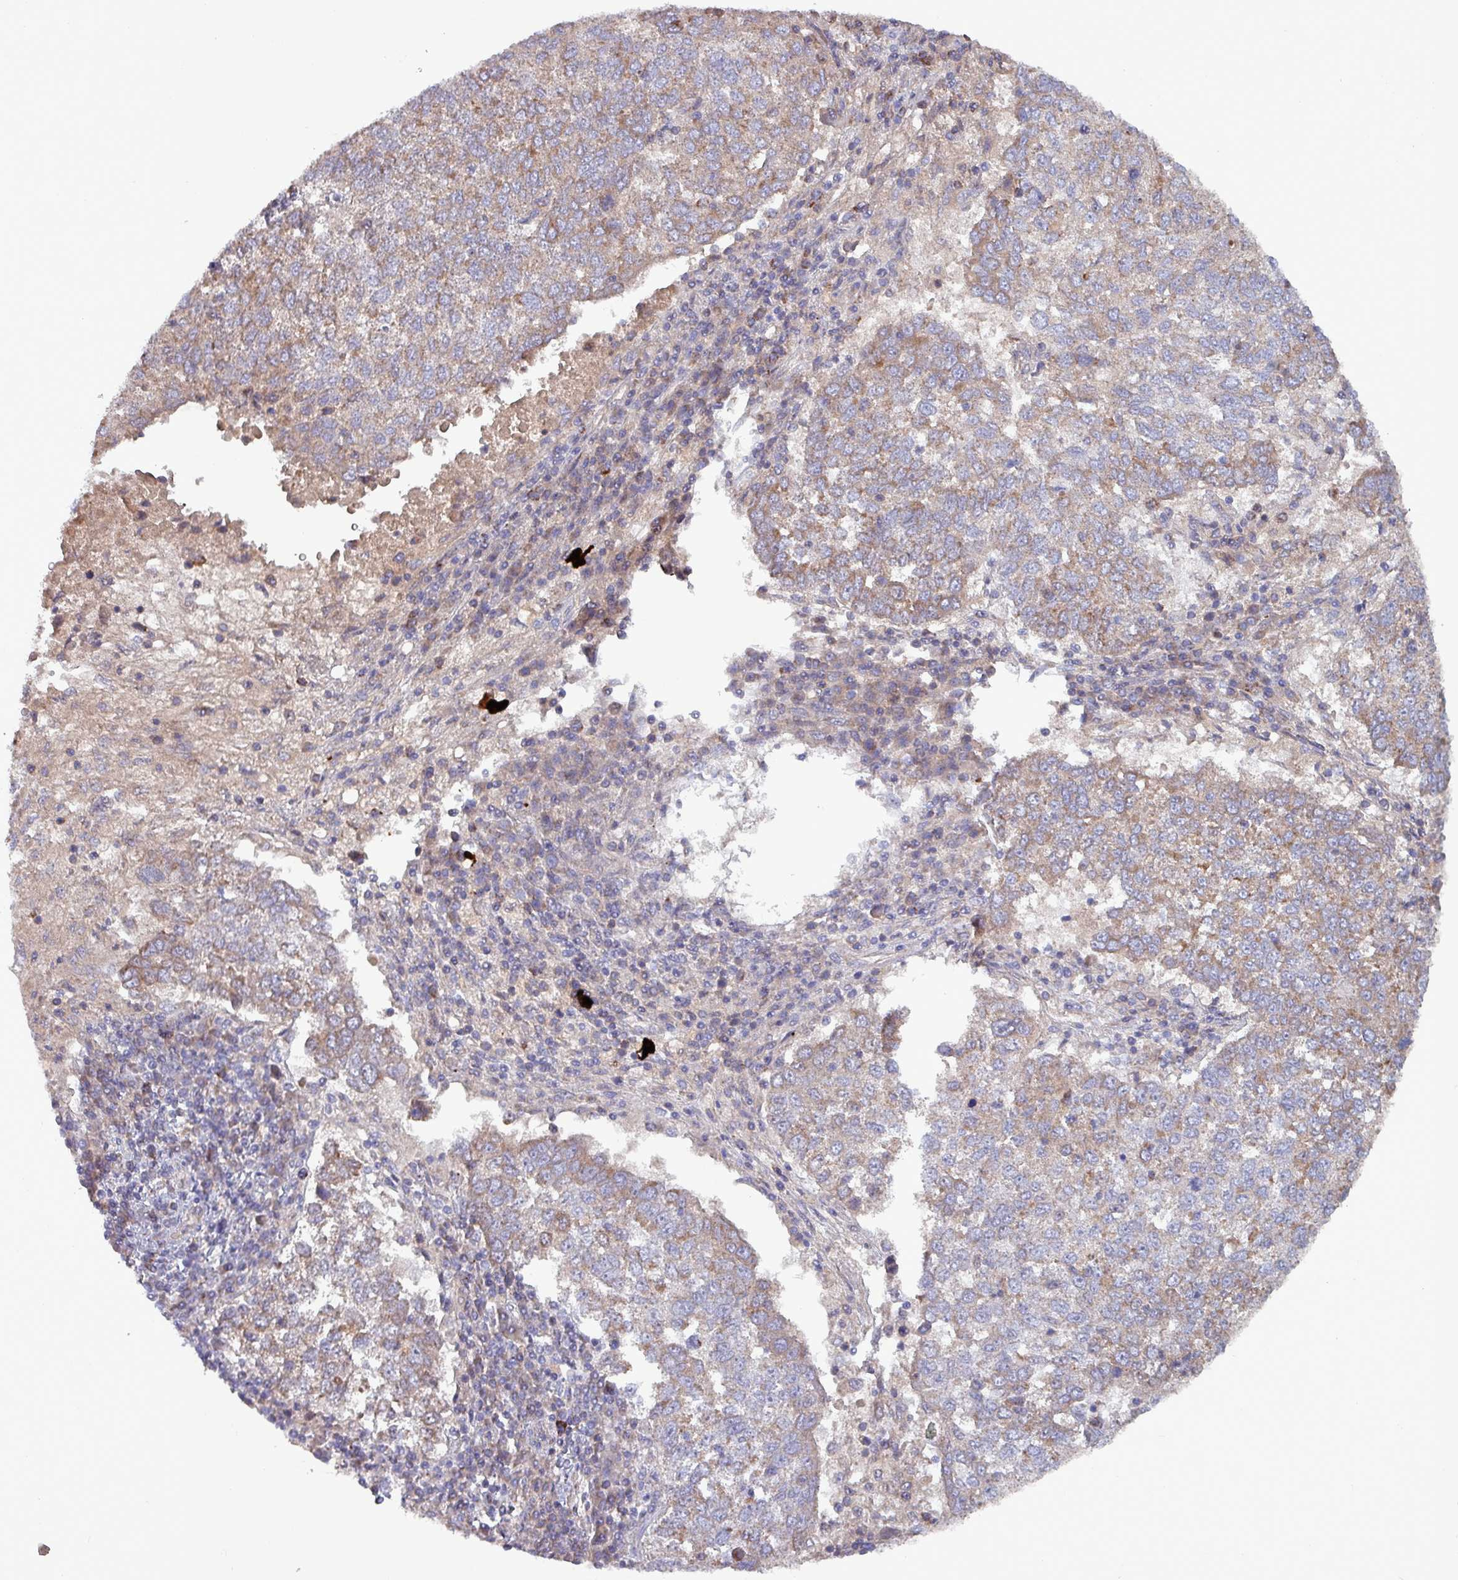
{"staining": {"intensity": "moderate", "quantity": ">75%", "location": "cytoplasmic/membranous"}, "tissue": "lung cancer", "cell_type": "Tumor cells", "image_type": "cancer", "snomed": [{"axis": "morphology", "description": "Squamous cell carcinoma, NOS"}, {"axis": "topography", "description": "Lung"}], "caption": "Immunohistochemical staining of human lung cancer (squamous cell carcinoma) displays medium levels of moderate cytoplasmic/membranous protein expression in approximately >75% of tumor cells.", "gene": "ZNF322", "patient": {"sex": "male", "age": 73}}